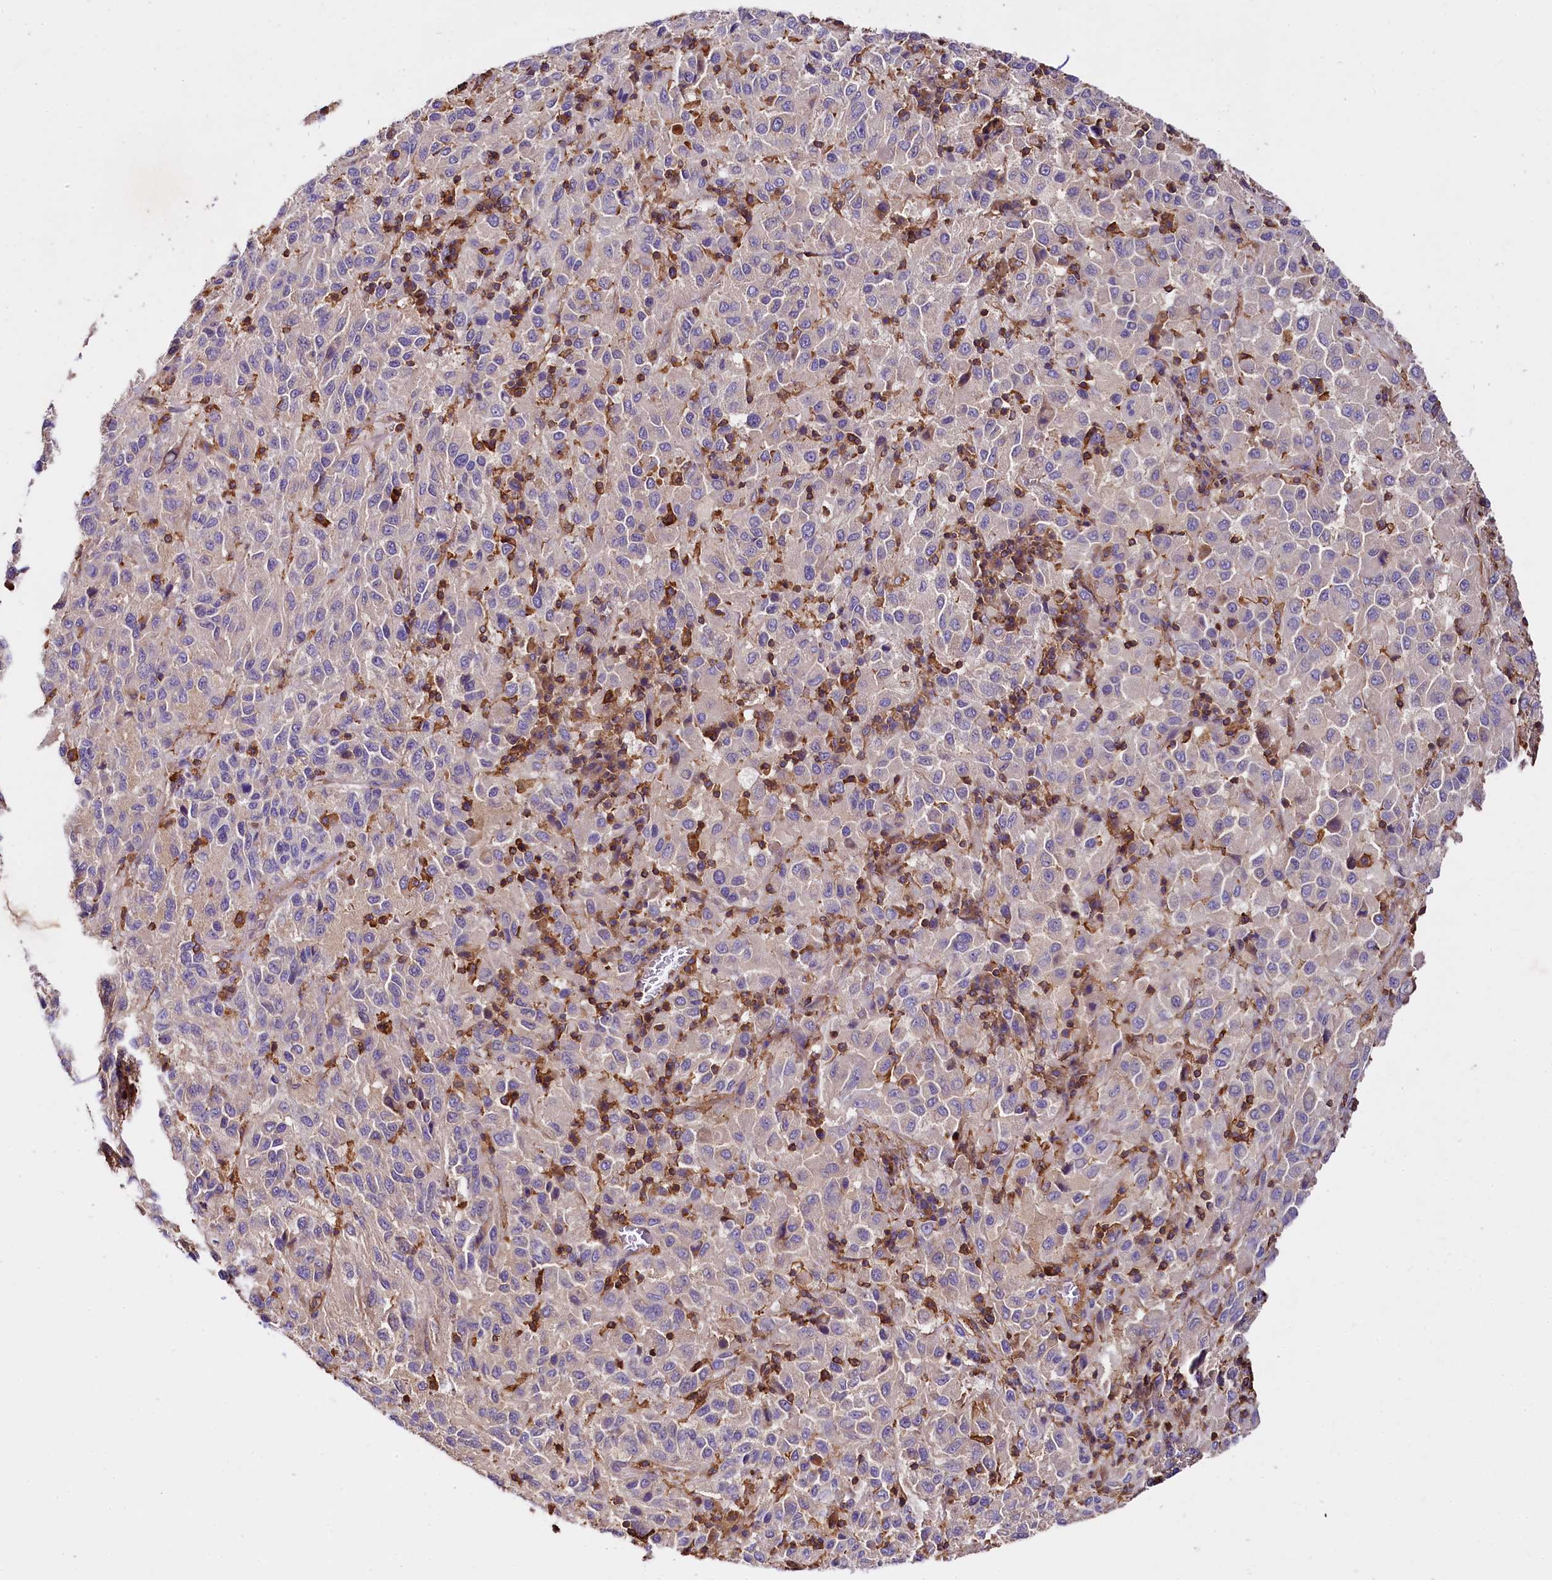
{"staining": {"intensity": "negative", "quantity": "none", "location": "none"}, "tissue": "melanoma", "cell_type": "Tumor cells", "image_type": "cancer", "snomed": [{"axis": "morphology", "description": "Malignant melanoma, Metastatic site"}, {"axis": "topography", "description": "Lung"}], "caption": "Immunohistochemistry (IHC) histopathology image of melanoma stained for a protein (brown), which reveals no expression in tumor cells. Nuclei are stained in blue.", "gene": "RARS2", "patient": {"sex": "male", "age": 64}}